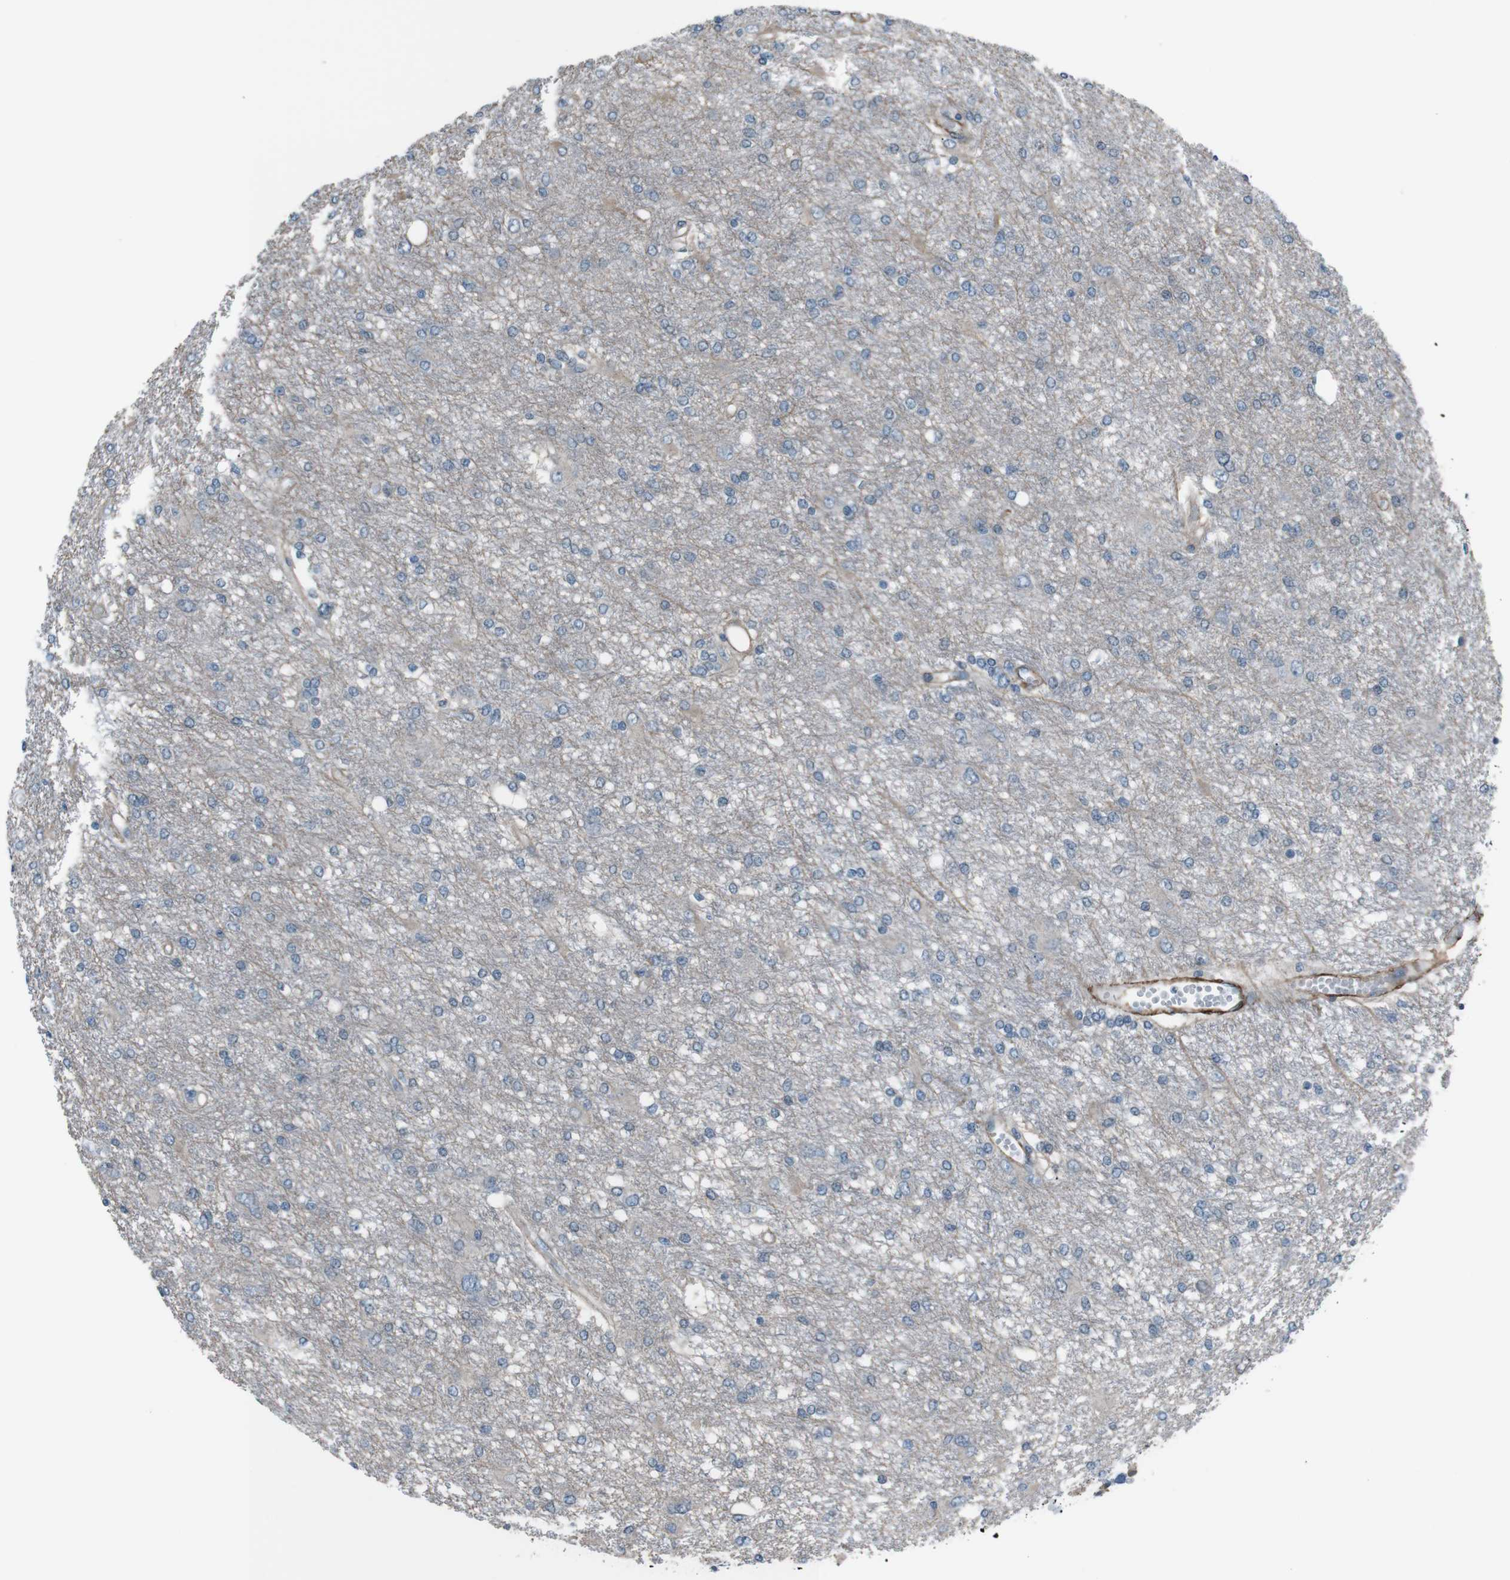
{"staining": {"intensity": "negative", "quantity": "none", "location": "none"}, "tissue": "glioma", "cell_type": "Tumor cells", "image_type": "cancer", "snomed": [{"axis": "morphology", "description": "Glioma, malignant, High grade"}, {"axis": "topography", "description": "Brain"}], "caption": "Tumor cells are negative for brown protein staining in glioma.", "gene": "PDLIM5", "patient": {"sex": "female", "age": 59}}